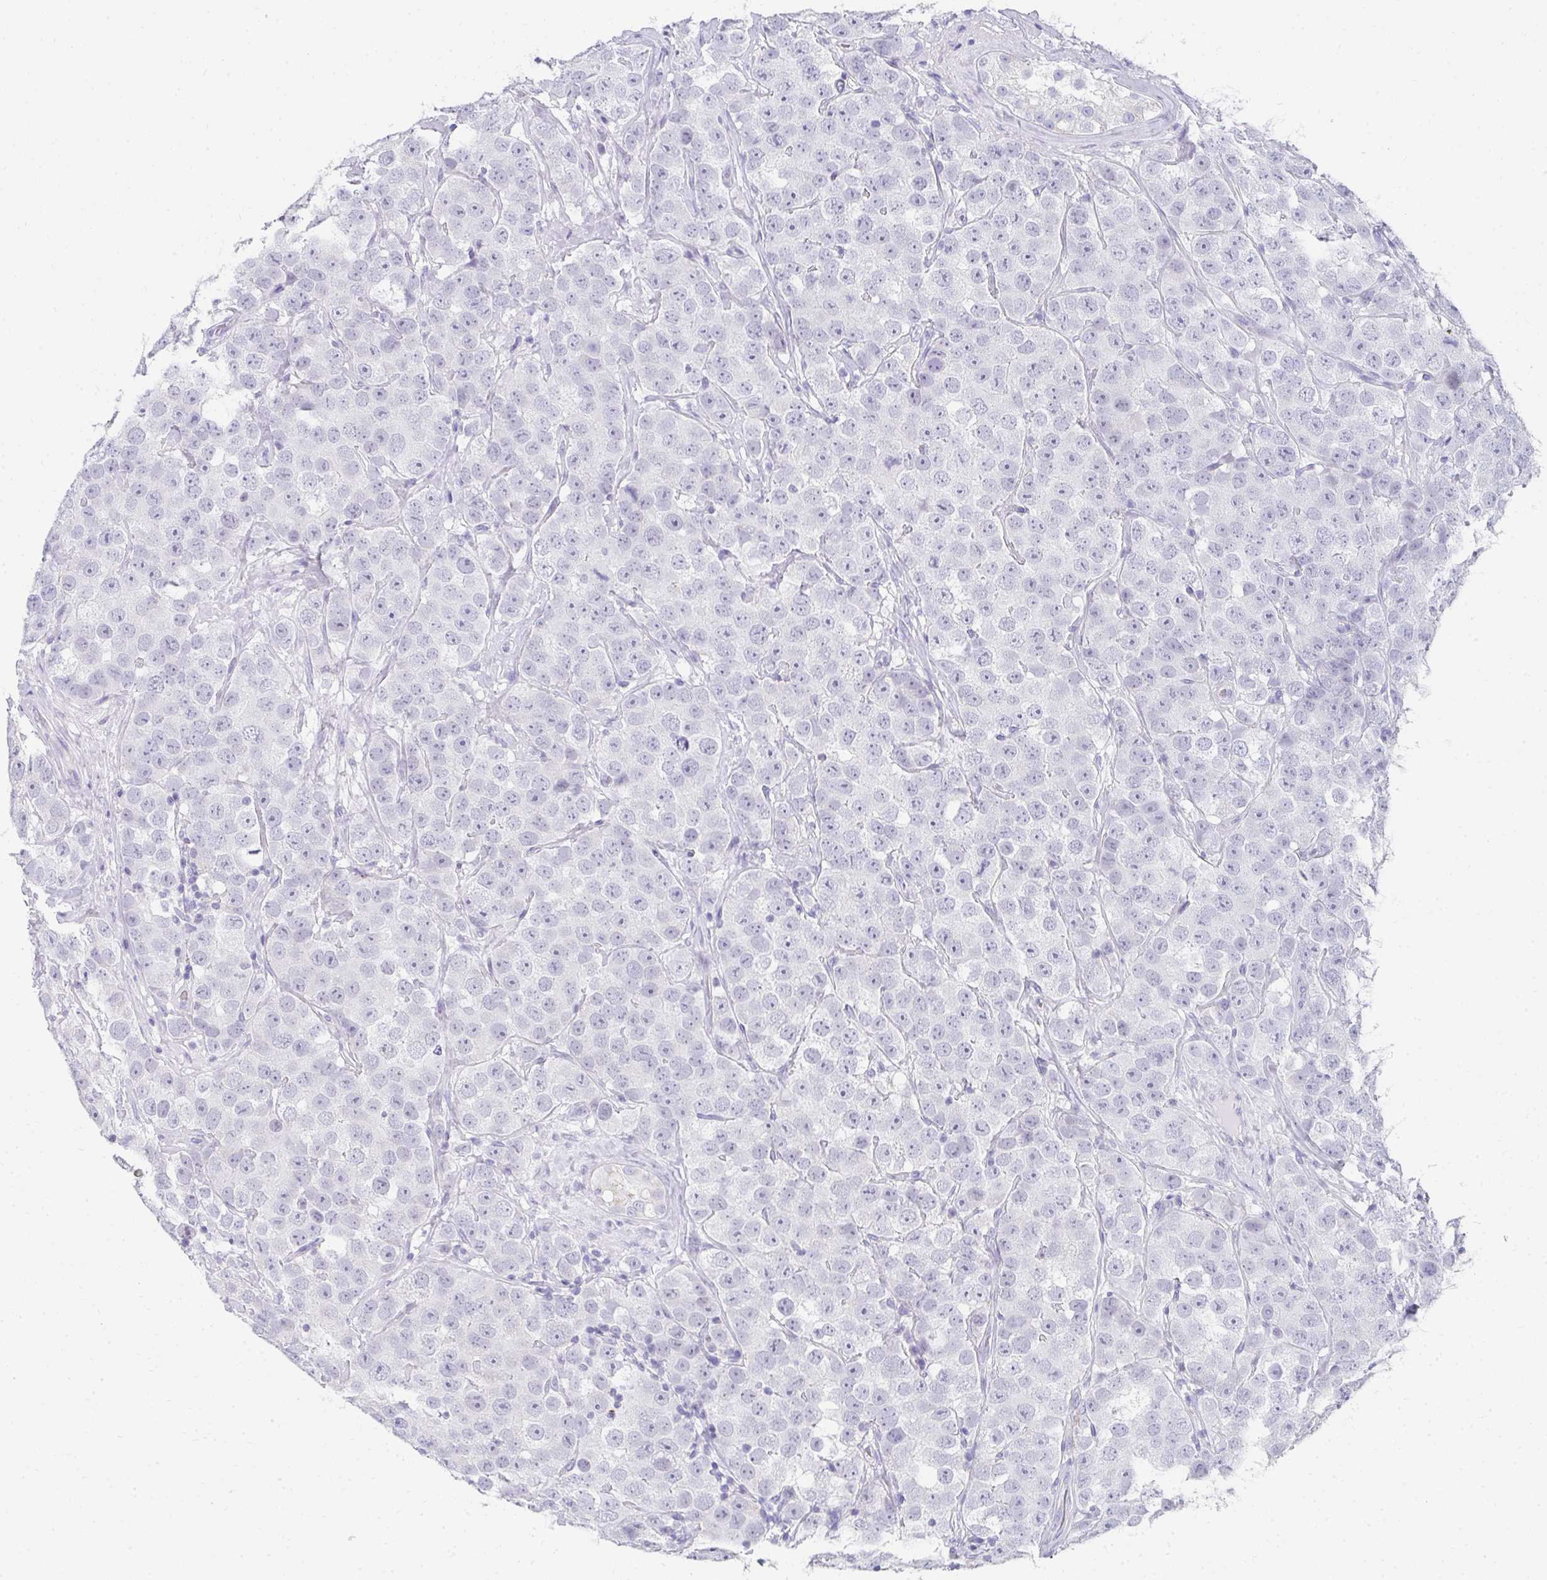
{"staining": {"intensity": "negative", "quantity": "none", "location": "none"}, "tissue": "testis cancer", "cell_type": "Tumor cells", "image_type": "cancer", "snomed": [{"axis": "morphology", "description": "Seminoma, NOS"}, {"axis": "topography", "description": "Testis"}], "caption": "The micrograph shows no staining of tumor cells in testis seminoma.", "gene": "RLF", "patient": {"sex": "male", "age": 28}}